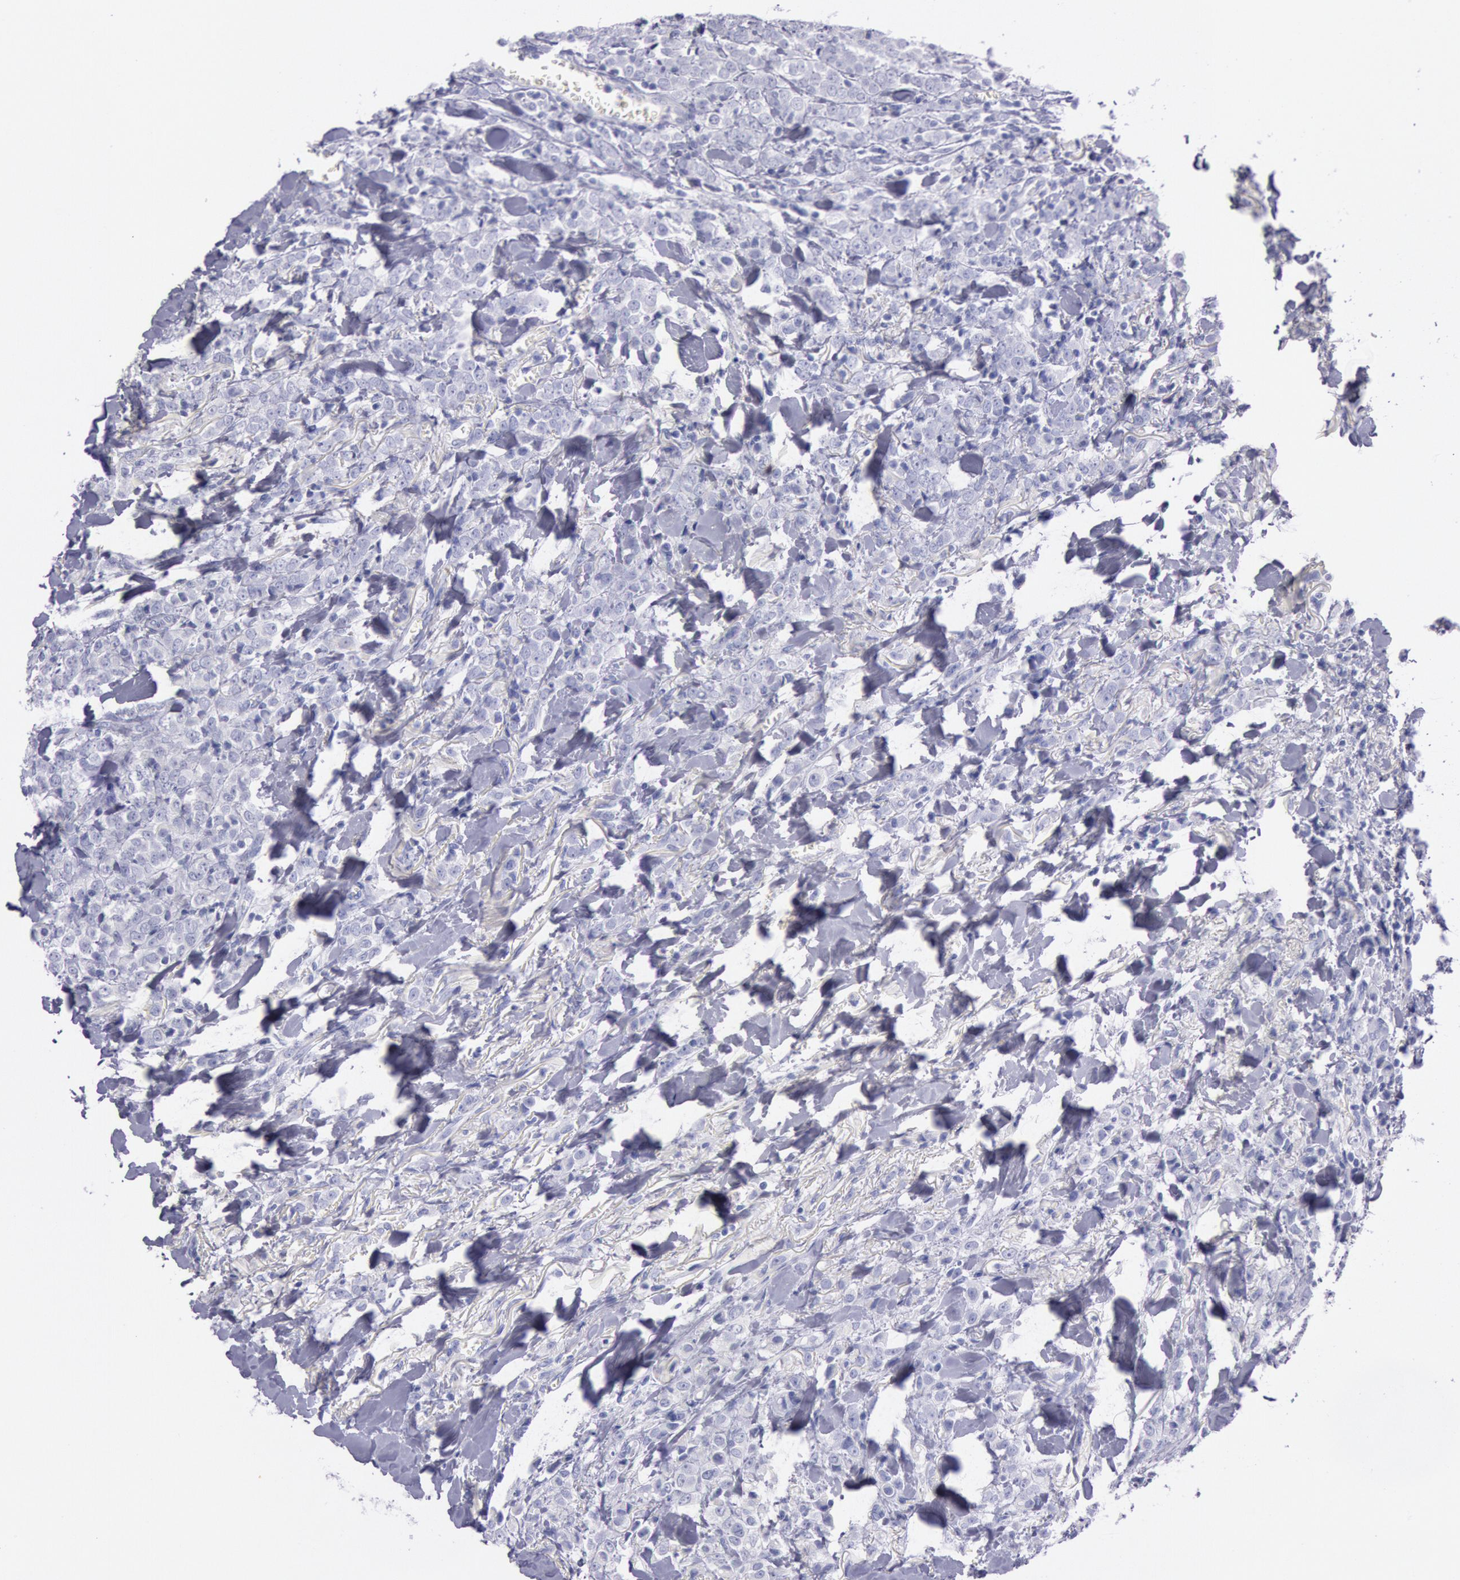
{"staining": {"intensity": "negative", "quantity": "none", "location": "none"}, "tissue": "breast cancer", "cell_type": "Tumor cells", "image_type": "cancer", "snomed": [{"axis": "morphology", "description": "Lobular carcinoma"}, {"axis": "topography", "description": "Breast"}], "caption": "Breast cancer was stained to show a protein in brown. There is no significant expression in tumor cells.", "gene": "EGFR", "patient": {"sex": "female", "age": 57}}